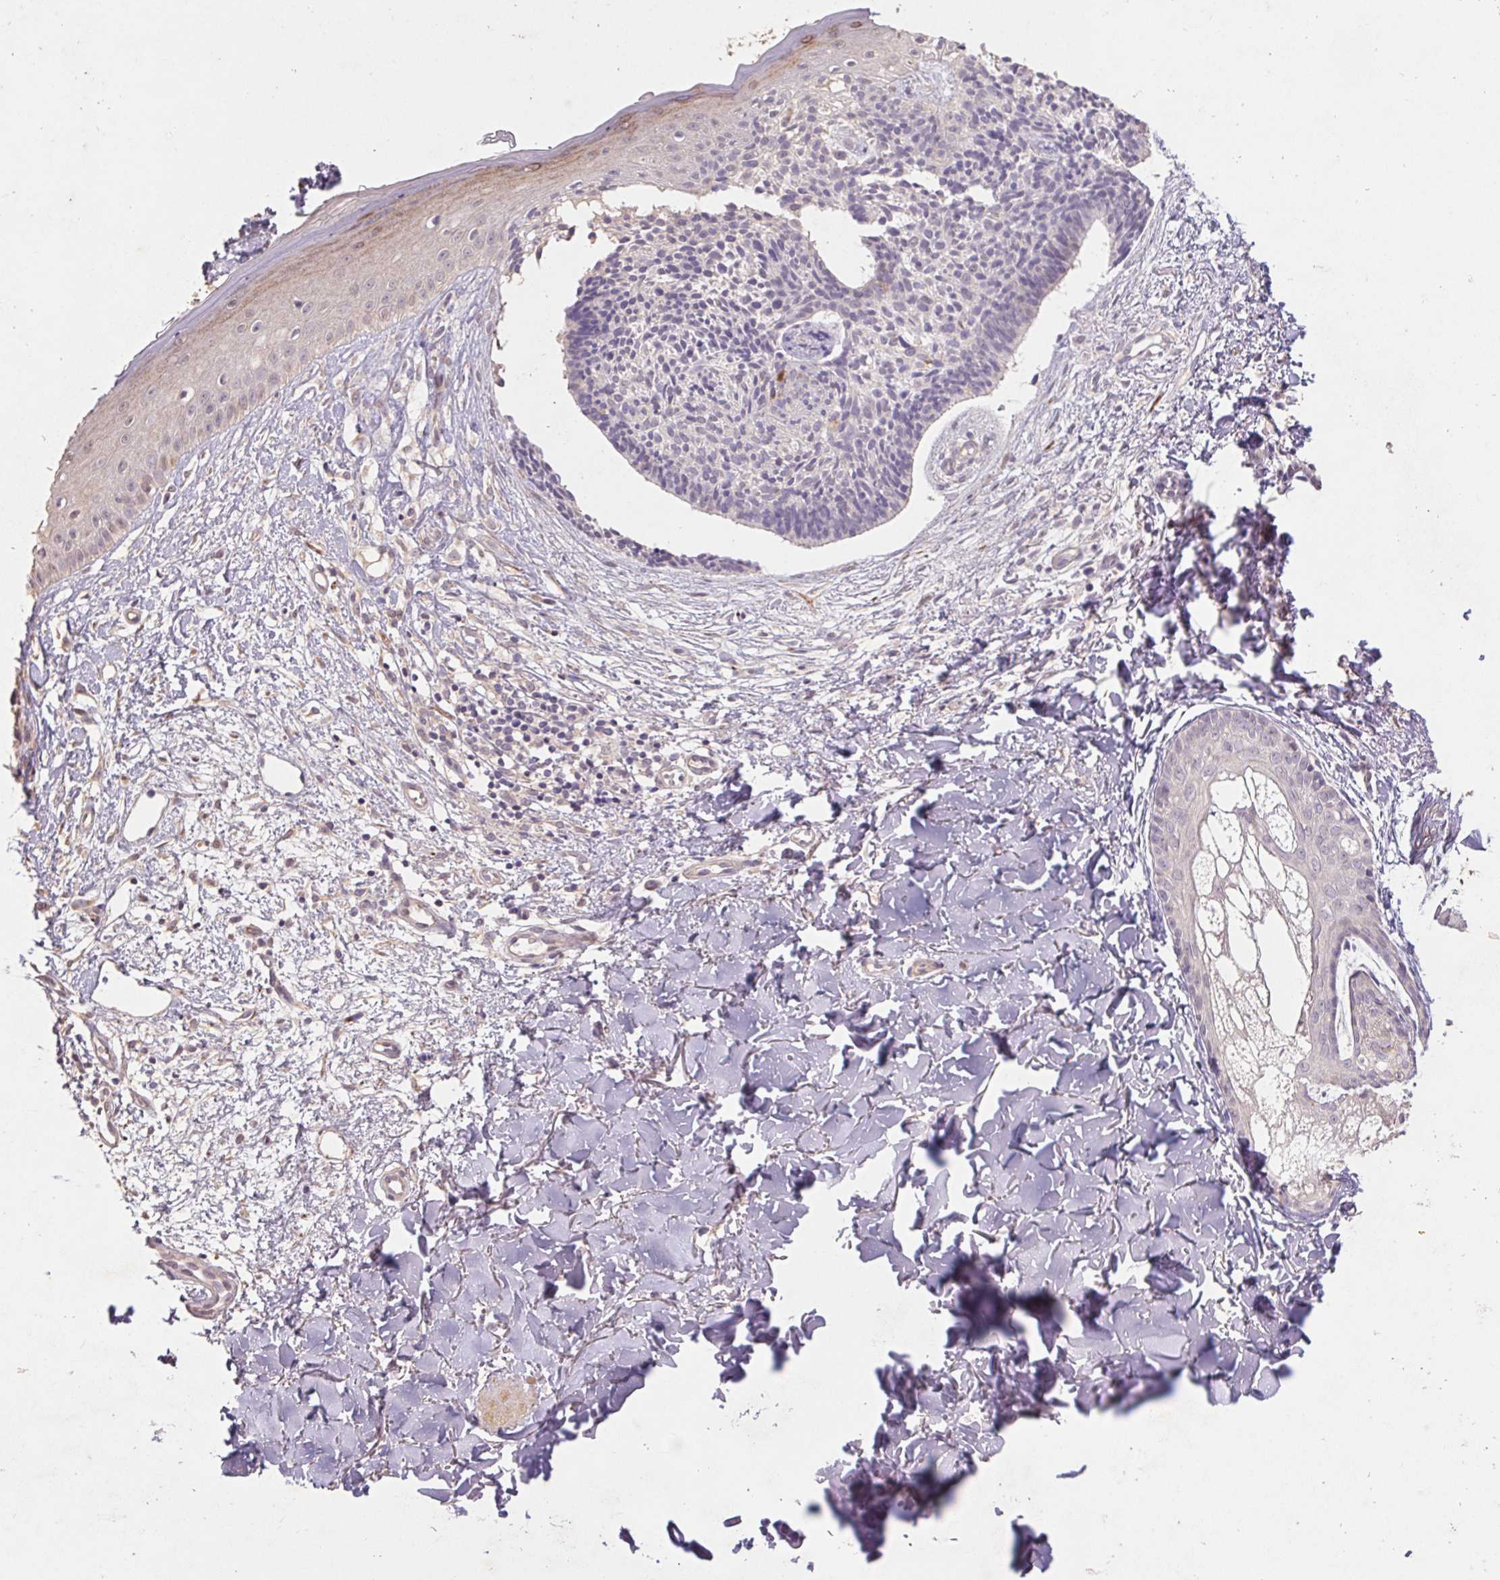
{"staining": {"intensity": "negative", "quantity": "none", "location": "none"}, "tissue": "skin cancer", "cell_type": "Tumor cells", "image_type": "cancer", "snomed": [{"axis": "morphology", "description": "Basal cell carcinoma"}, {"axis": "topography", "description": "Skin"}], "caption": "Histopathology image shows no significant protein positivity in tumor cells of basal cell carcinoma (skin).", "gene": "GRM2", "patient": {"sex": "male", "age": 51}}